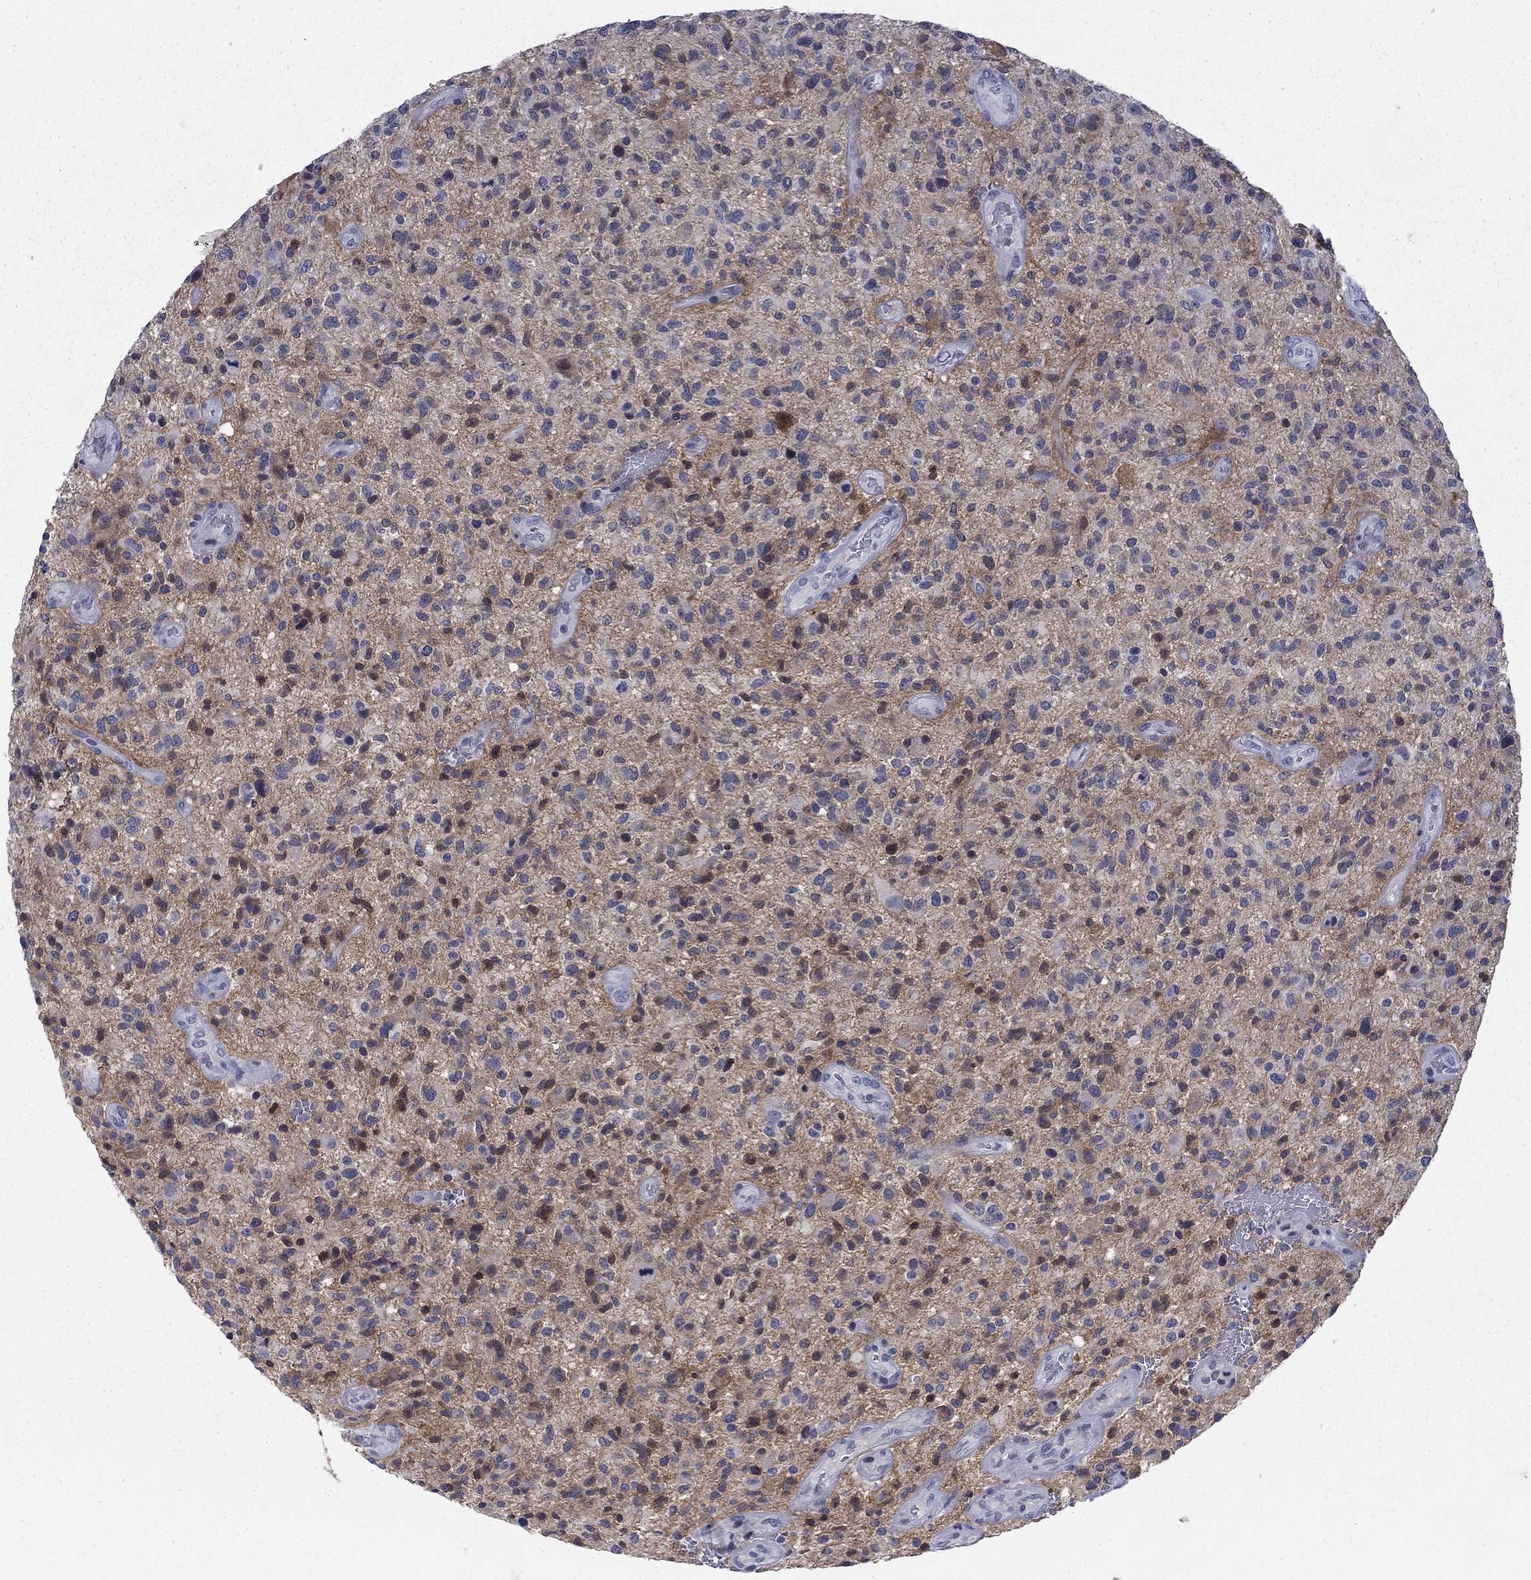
{"staining": {"intensity": "moderate", "quantity": "<25%", "location": "cytoplasmic/membranous"}, "tissue": "glioma", "cell_type": "Tumor cells", "image_type": "cancer", "snomed": [{"axis": "morphology", "description": "Glioma, malignant, High grade"}, {"axis": "topography", "description": "Brain"}], "caption": "Moderate cytoplasmic/membranous protein staining is present in approximately <25% of tumor cells in malignant high-grade glioma. The protein of interest is shown in brown color, while the nuclei are stained blue.", "gene": "CTNND2", "patient": {"sex": "male", "age": 47}}